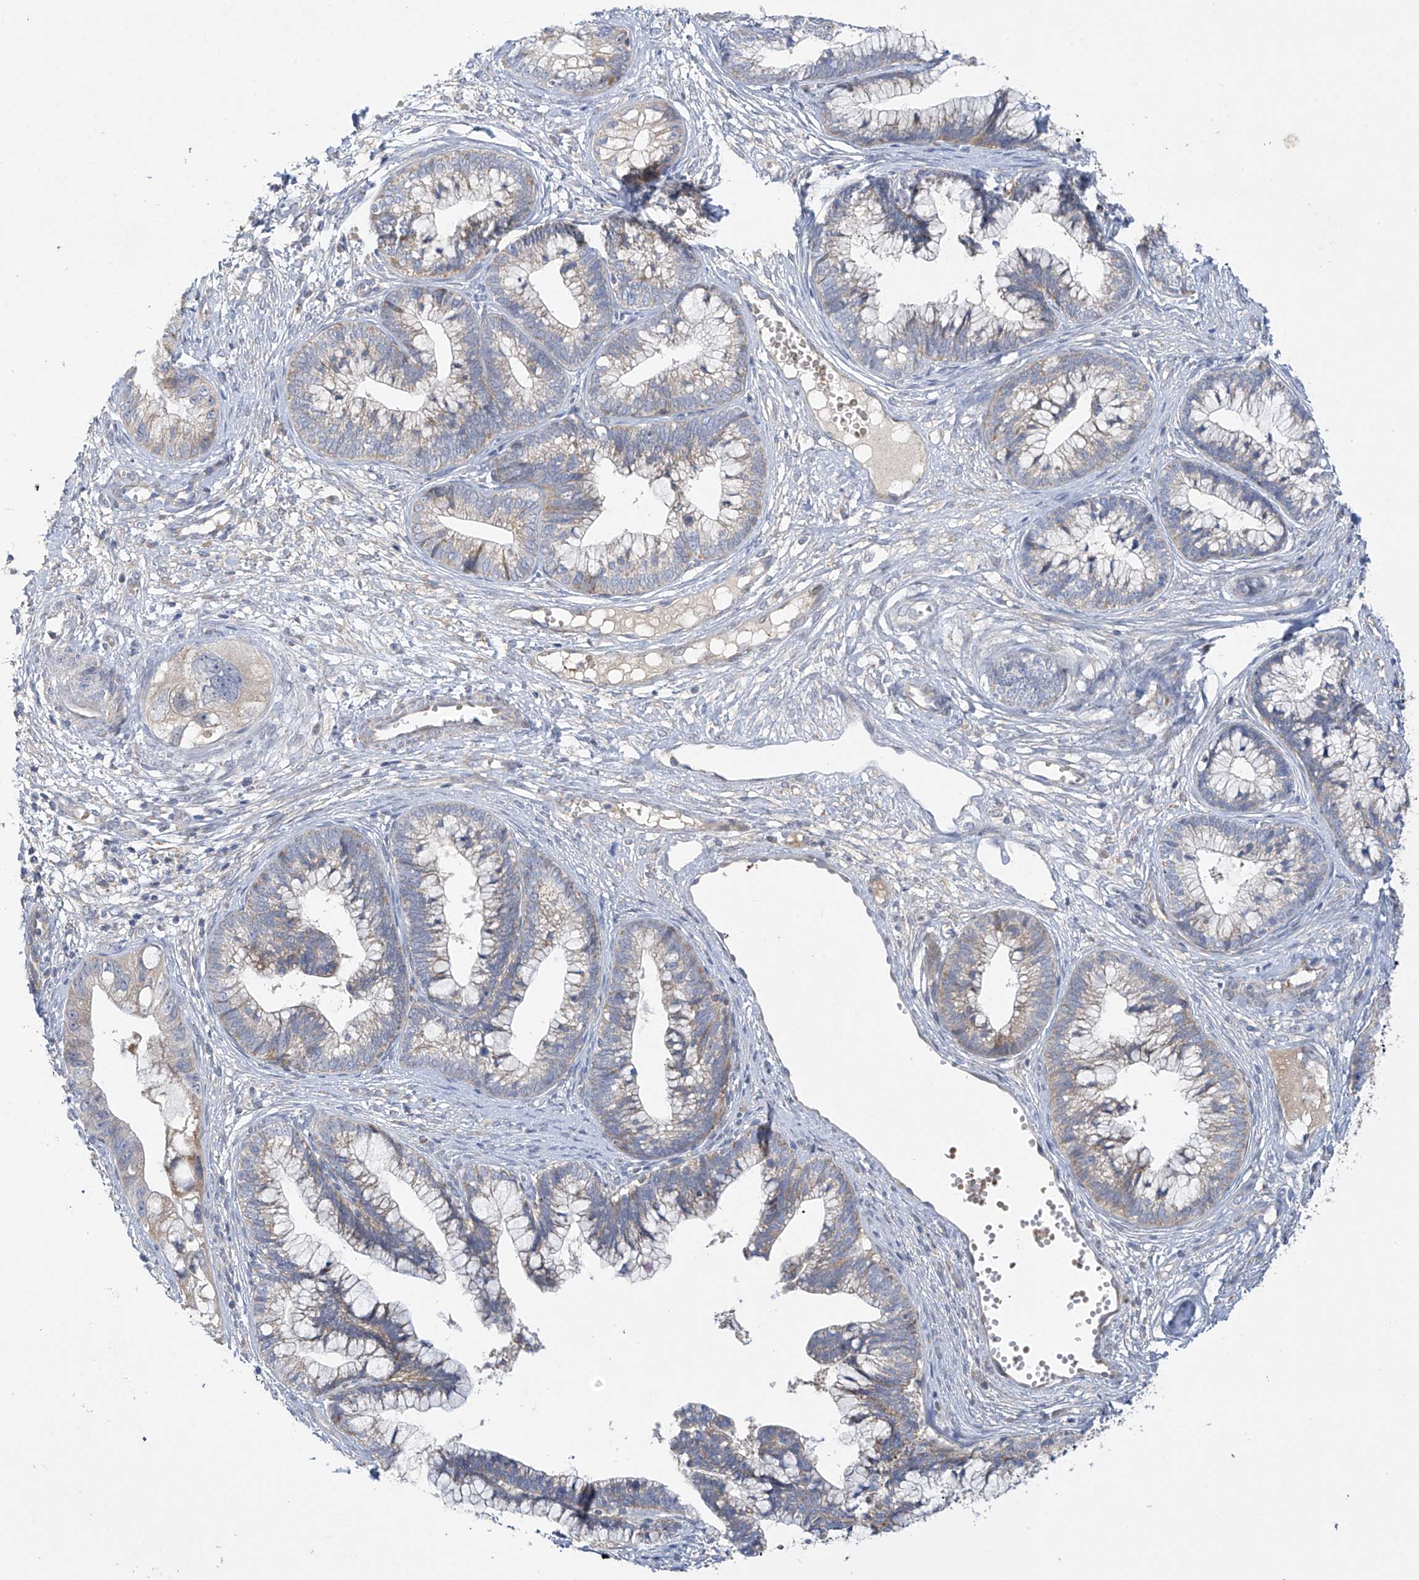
{"staining": {"intensity": "weak", "quantity": "<25%", "location": "cytoplasmic/membranous"}, "tissue": "cervical cancer", "cell_type": "Tumor cells", "image_type": "cancer", "snomed": [{"axis": "morphology", "description": "Adenocarcinoma, NOS"}, {"axis": "topography", "description": "Cervix"}], "caption": "The histopathology image displays no staining of tumor cells in adenocarcinoma (cervical). (DAB (3,3'-diaminobenzidine) IHC with hematoxylin counter stain).", "gene": "METTL18", "patient": {"sex": "female", "age": 44}}